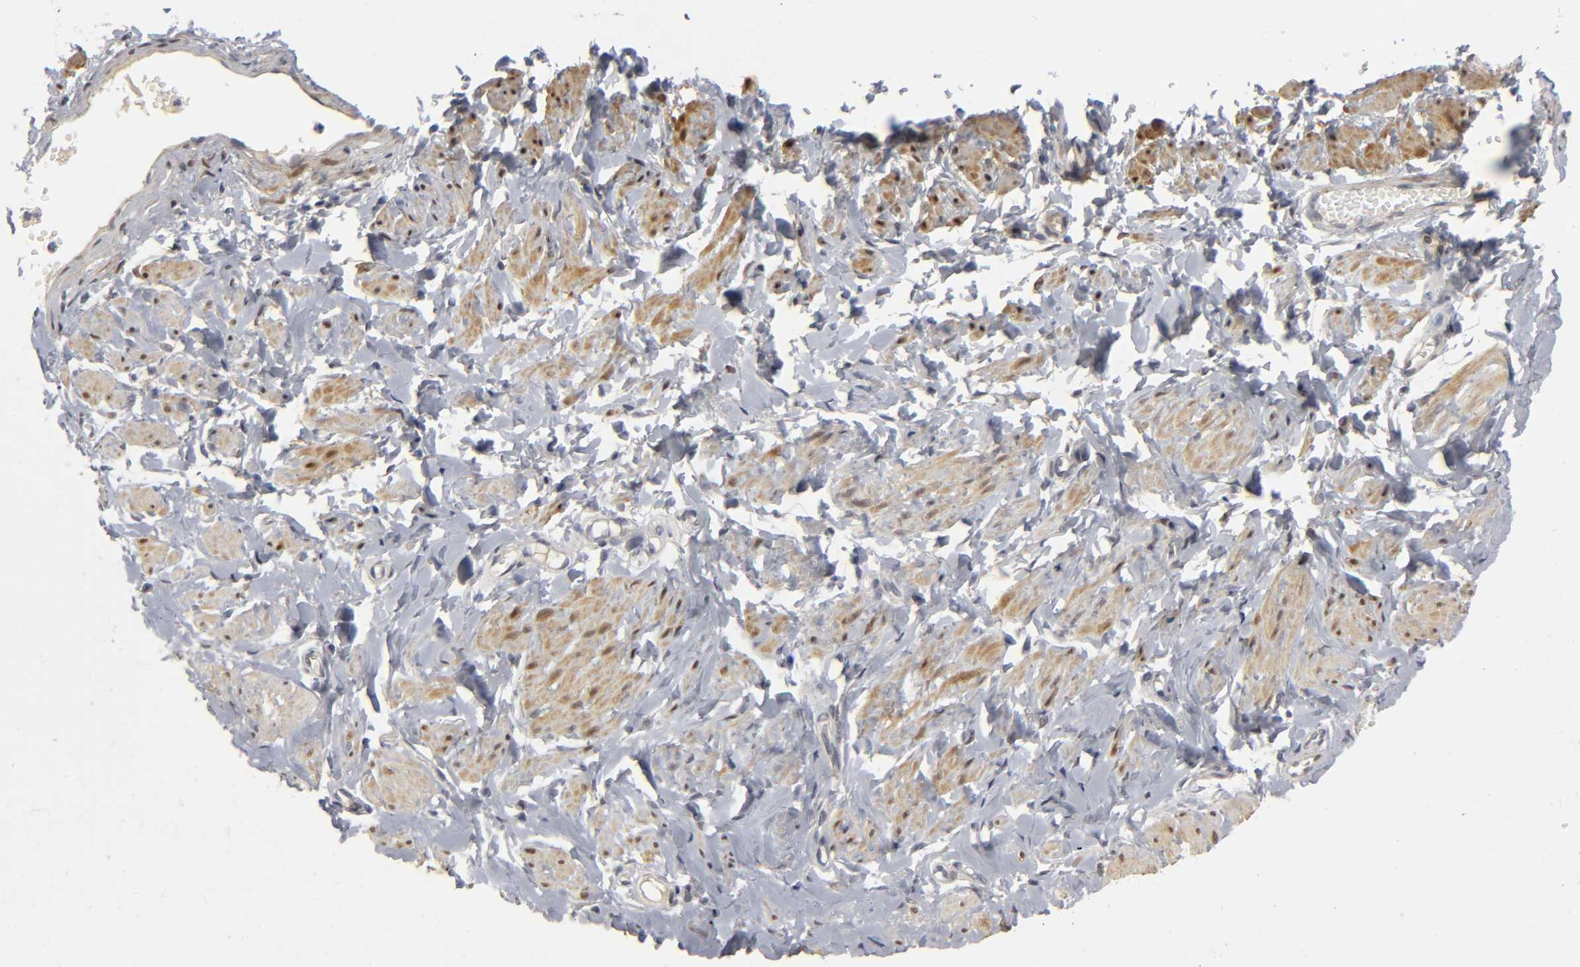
{"staining": {"intensity": "negative", "quantity": "none", "location": "none"}, "tissue": "vagina", "cell_type": "Squamous epithelial cells", "image_type": "normal", "snomed": [{"axis": "morphology", "description": "Normal tissue, NOS"}, {"axis": "topography", "description": "Vagina"}], "caption": "This is an immunohistochemistry histopathology image of unremarkable vagina. There is no staining in squamous epithelial cells.", "gene": "PDLIM3", "patient": {"sex": "female", "age": 55}}